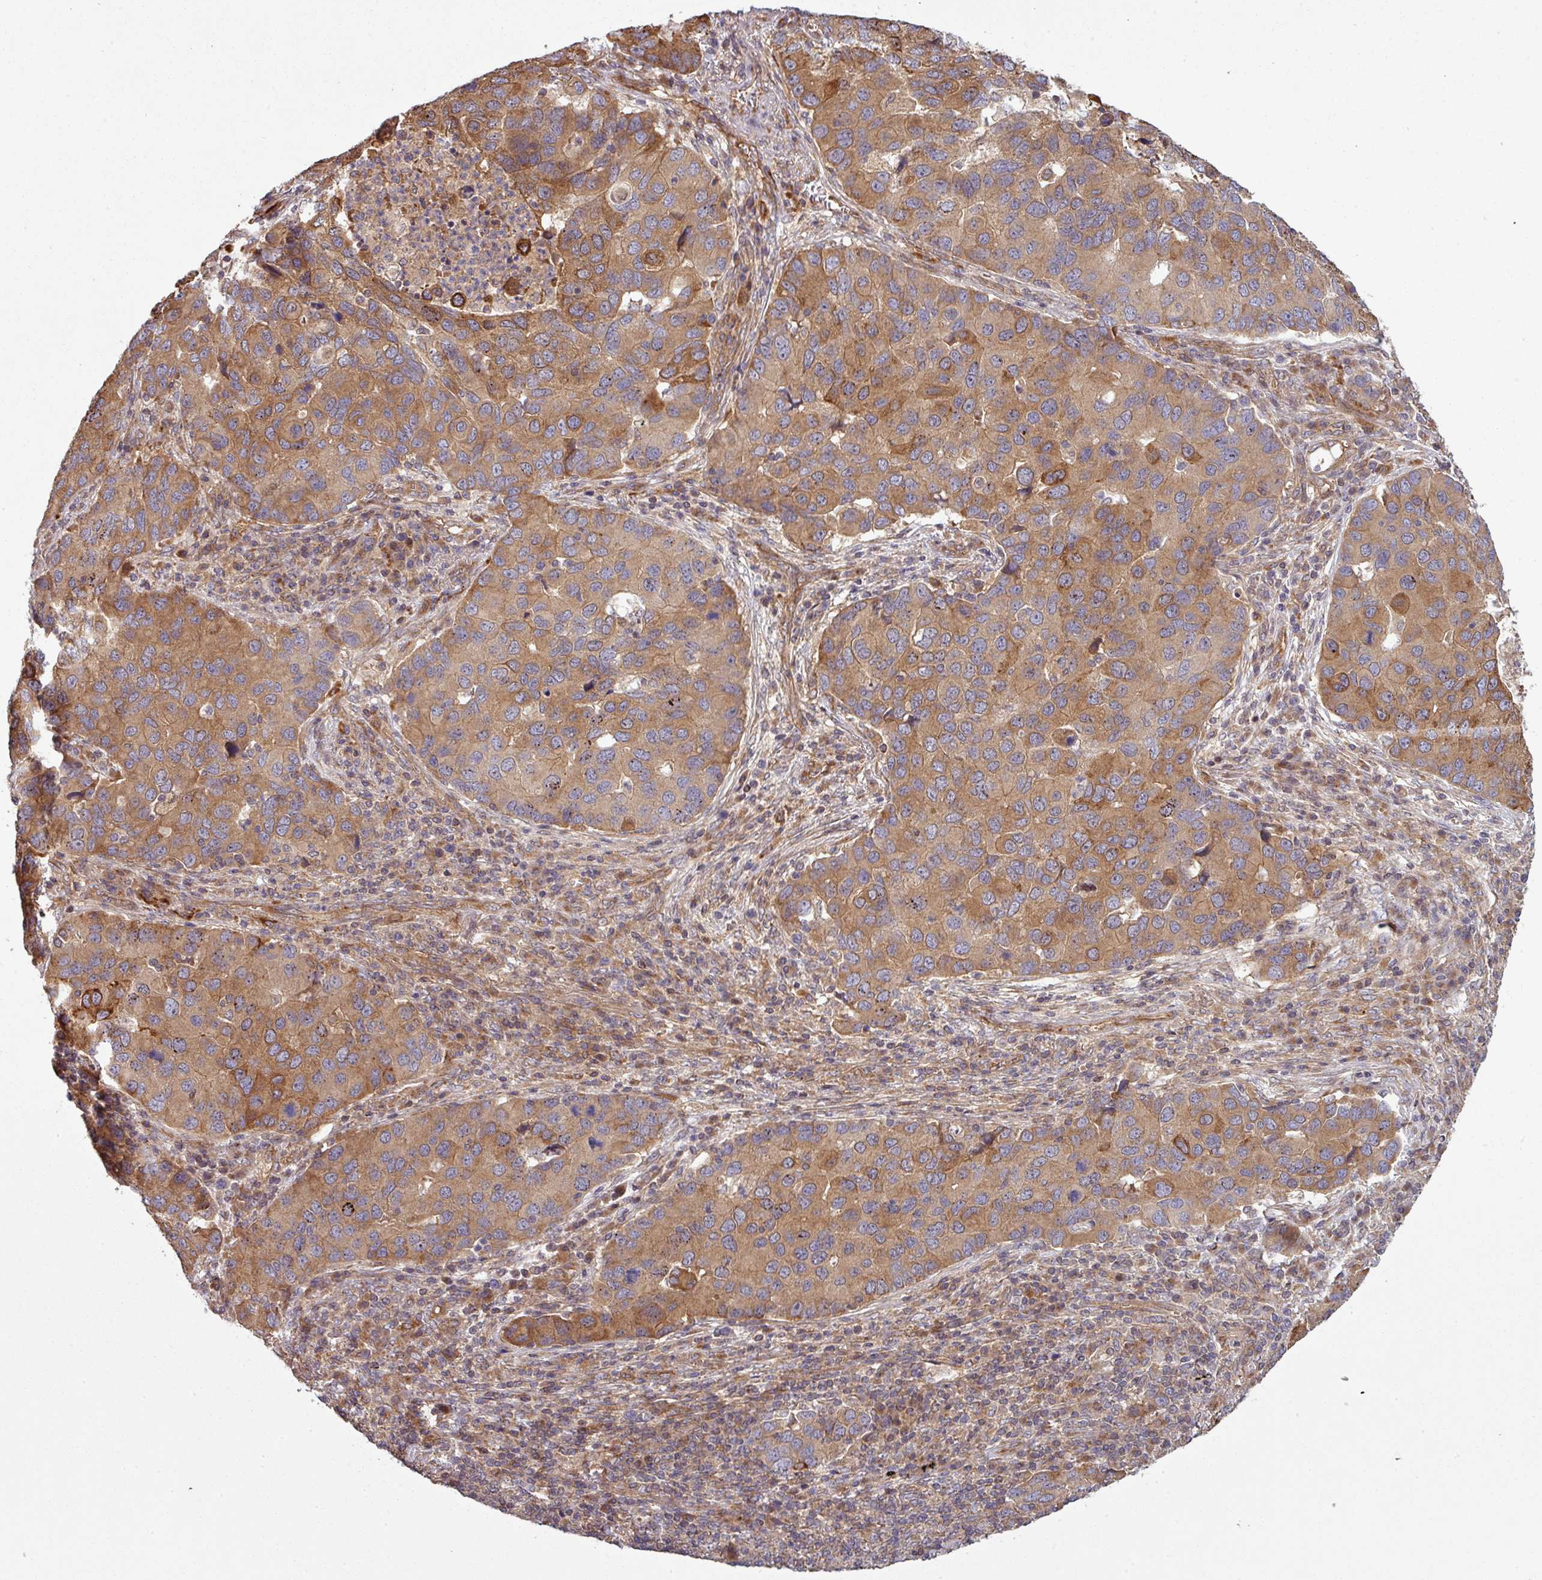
{"staining": {"intensity": "moderate", "quantity": ">75%", "location": "cytoplasmic/membranous"}, "tissue": "lung cancer", "cell_type": "Tumor cells", "image_type": "cancer", "snomed": [{"axis": "morphology", "description": "Aneuploidy"}, {"axis": "morphology", "description": "Adenocarcinoma, NOS"}, {"axis": "topography", "description": "Lymph node"}, {"axis": "topography", "description": "Lung"}], "caption": "DAB (3,3'-diaminobenzidine) immunohistochemical staining of lung adenocarcinoma displays moderate cytoplasmic/membranous protein positivity in approximately >75% of tumor cells.", "gene": "SNRNP25", "patient": {"sex": "female", "age": 74}}